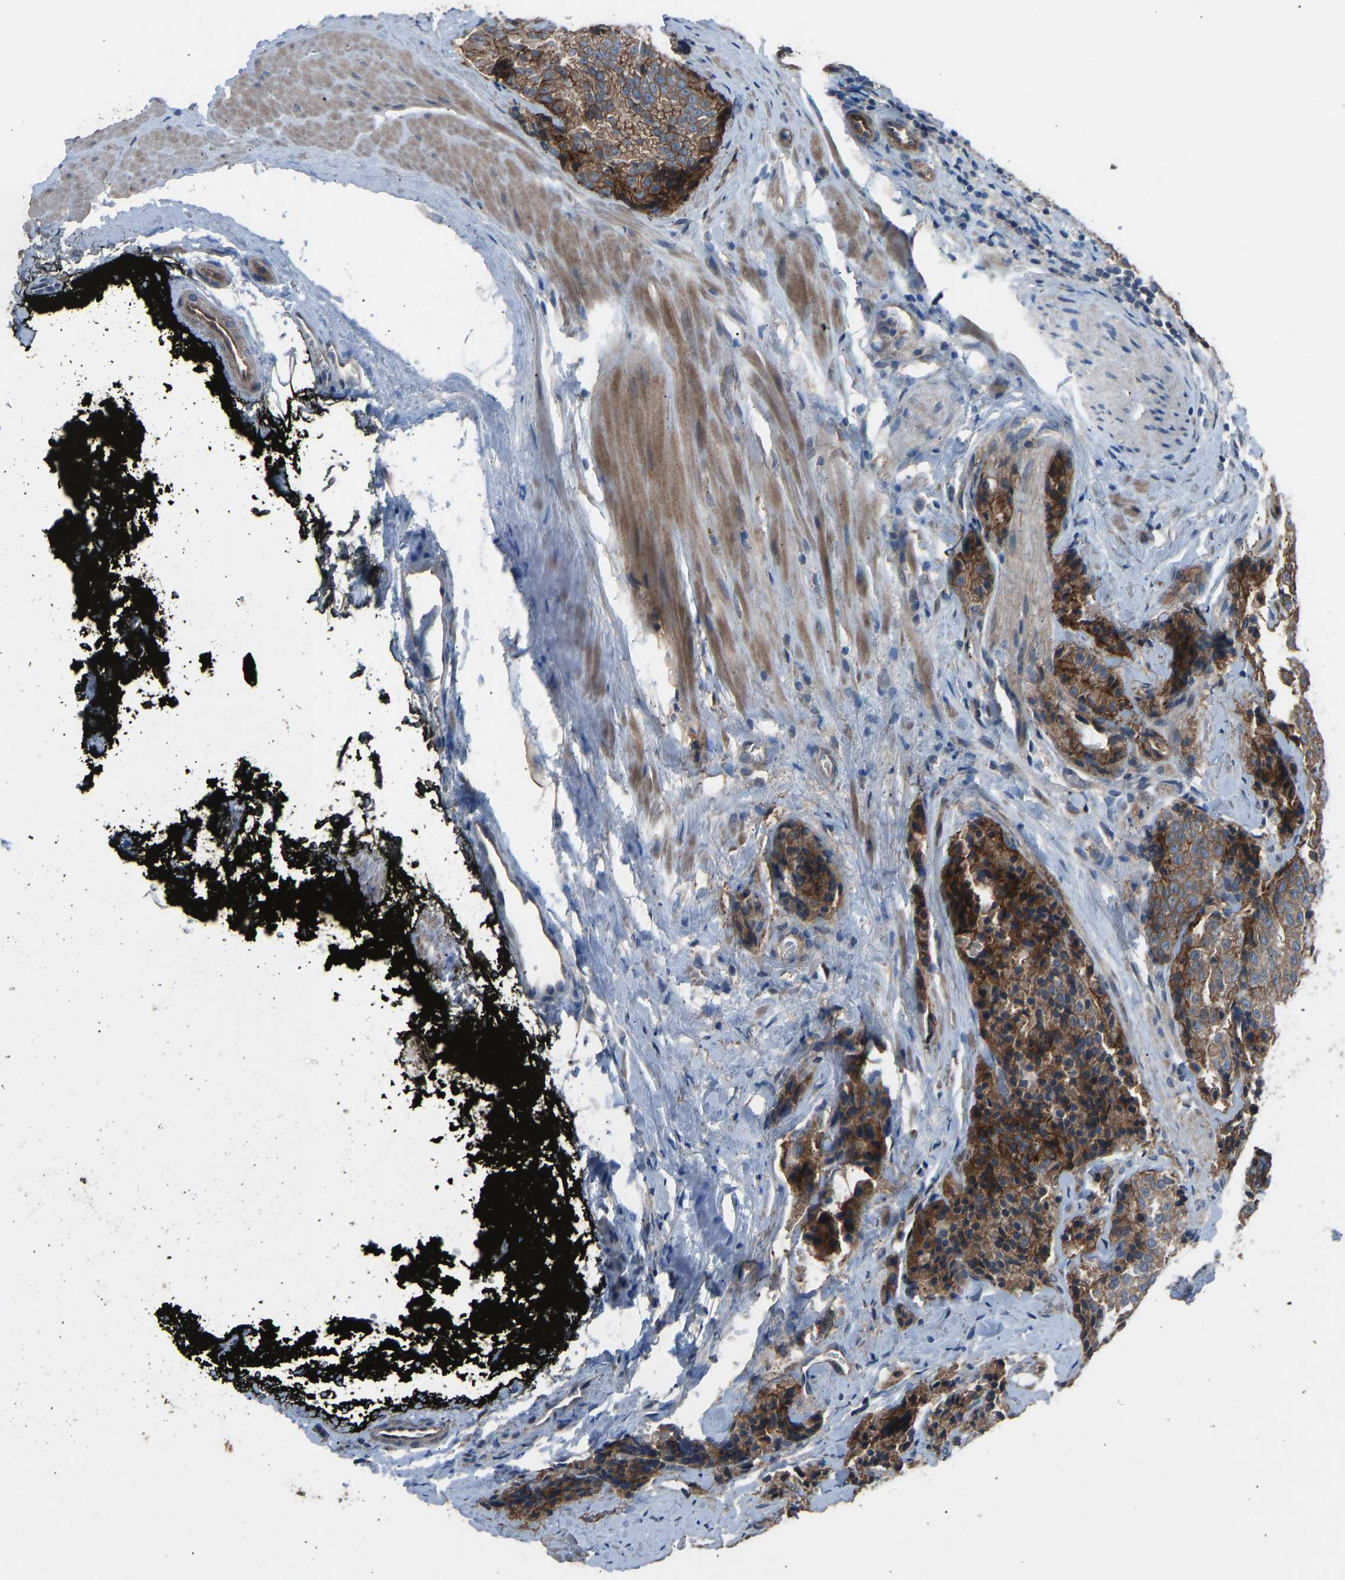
{"staining": {"intensity": "moderate", "quantity": ">75%", "location": "cytoplasmic/membranous"}, "tissue": "prostate cancer", "cell_type": "Tumor cells", "image_type": "cancer", "snomed": [{"axis": "morphology", "description": "Adenocarcinoma, High grade"}, {"axis": "topography", "description": "Prostate"}], "caption": "Immunohistochemical staining of prostate adenocarcinoma (high-grade) shows medium levels of moderate cytoplasmic/membranous protein positivity in approximately >75% of tumor cells. Nuclei are stained in blue.", "gene": "SLC43A1", "patient": {"sex": "male", "age": 61}}